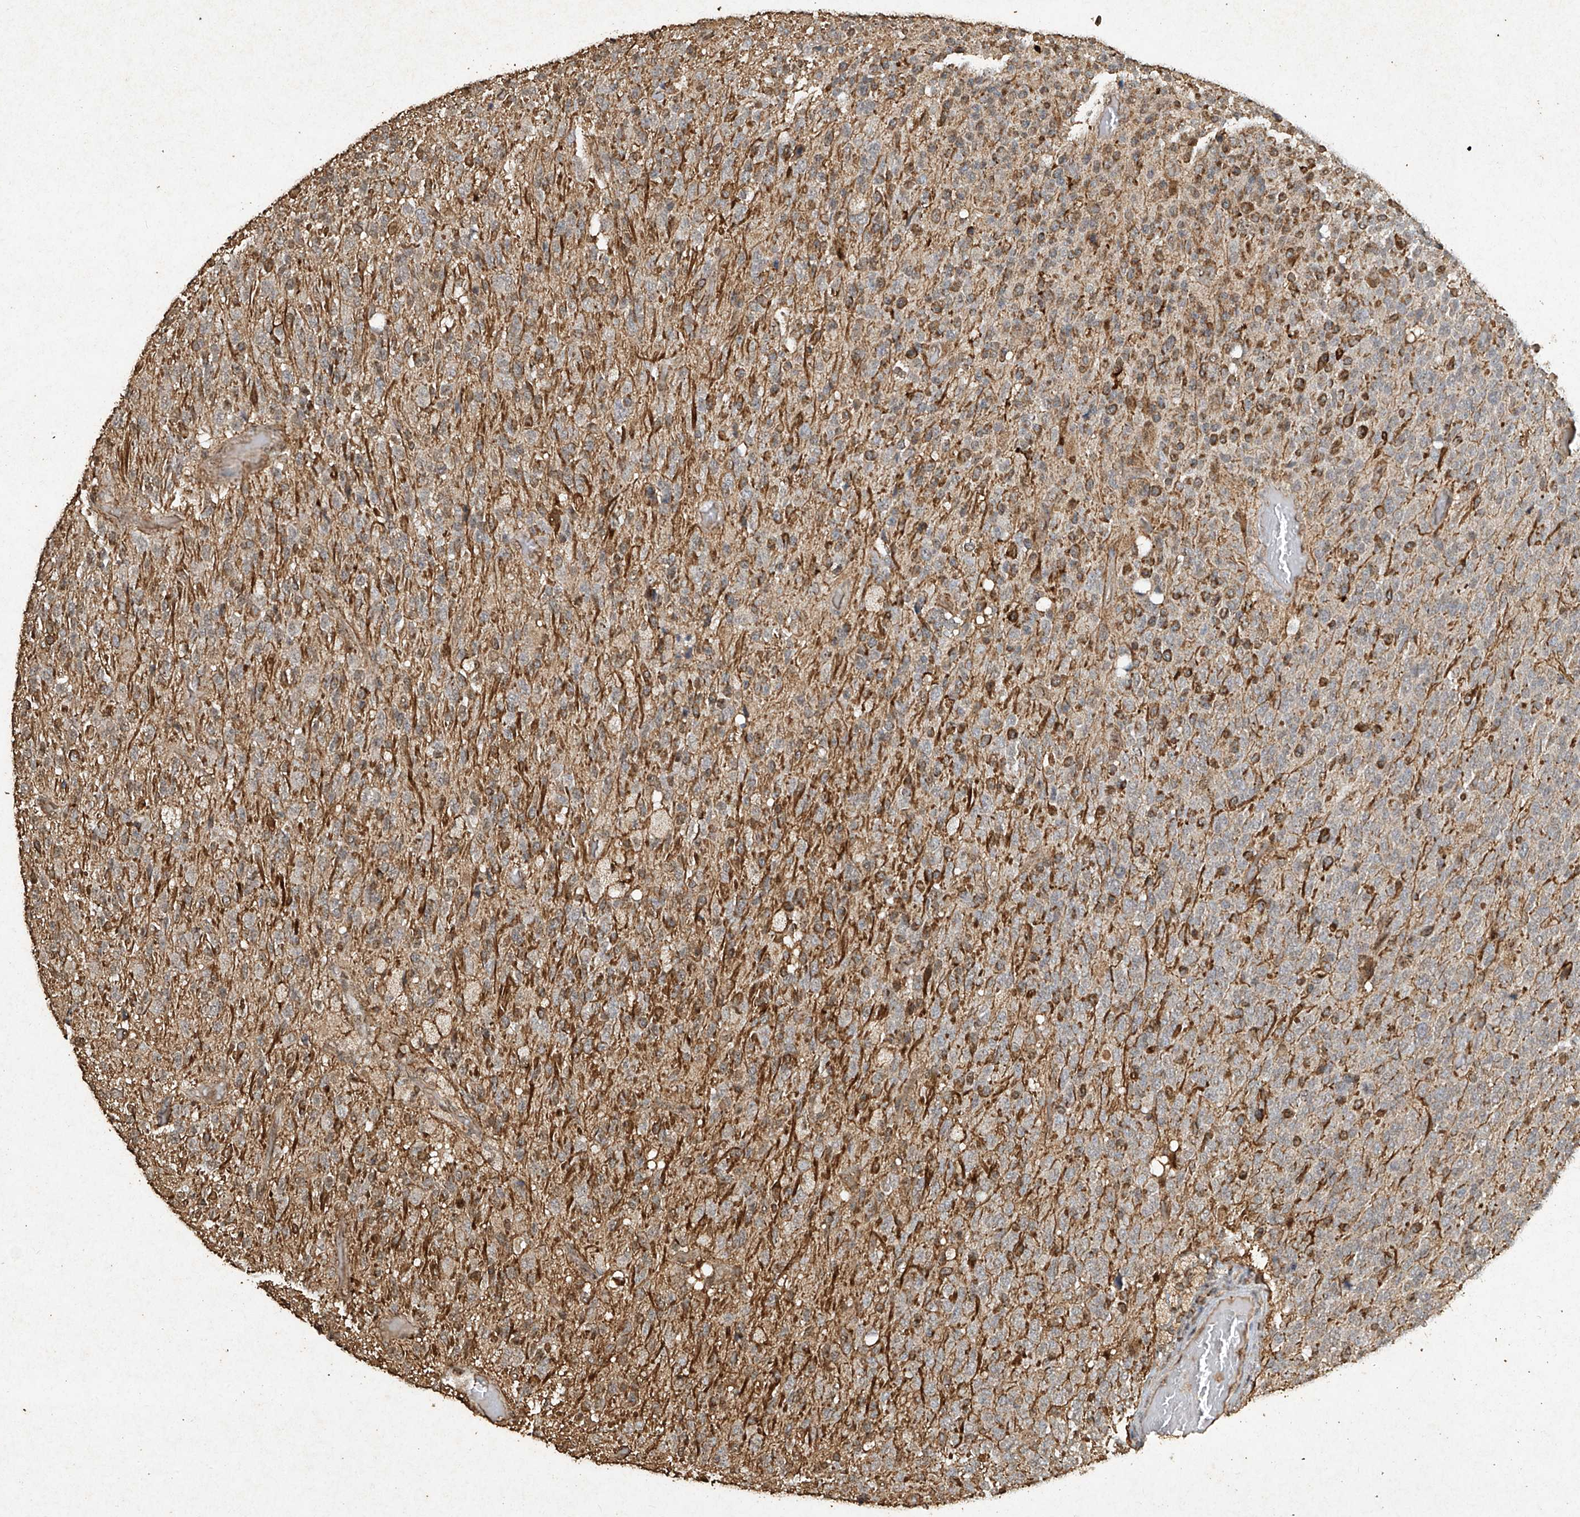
{"staining": {"intensity": "negative", "quantity": "none", "location": "none"}, "tissue": "glioma", "cell_type": "Tumor cells", "image_type": "cancer", "snomed": [{"axis": "morphology", "description": "Glioma, malignant, High grade"}, {"axis": "topography", "description": "pancreas cauda"}], "caption": "Immunohistochemical staining of glioma exhibits no significant expression in tumor cells.", "gene": "ERBB3", "patient": {"sex": "male", "age": 60}}